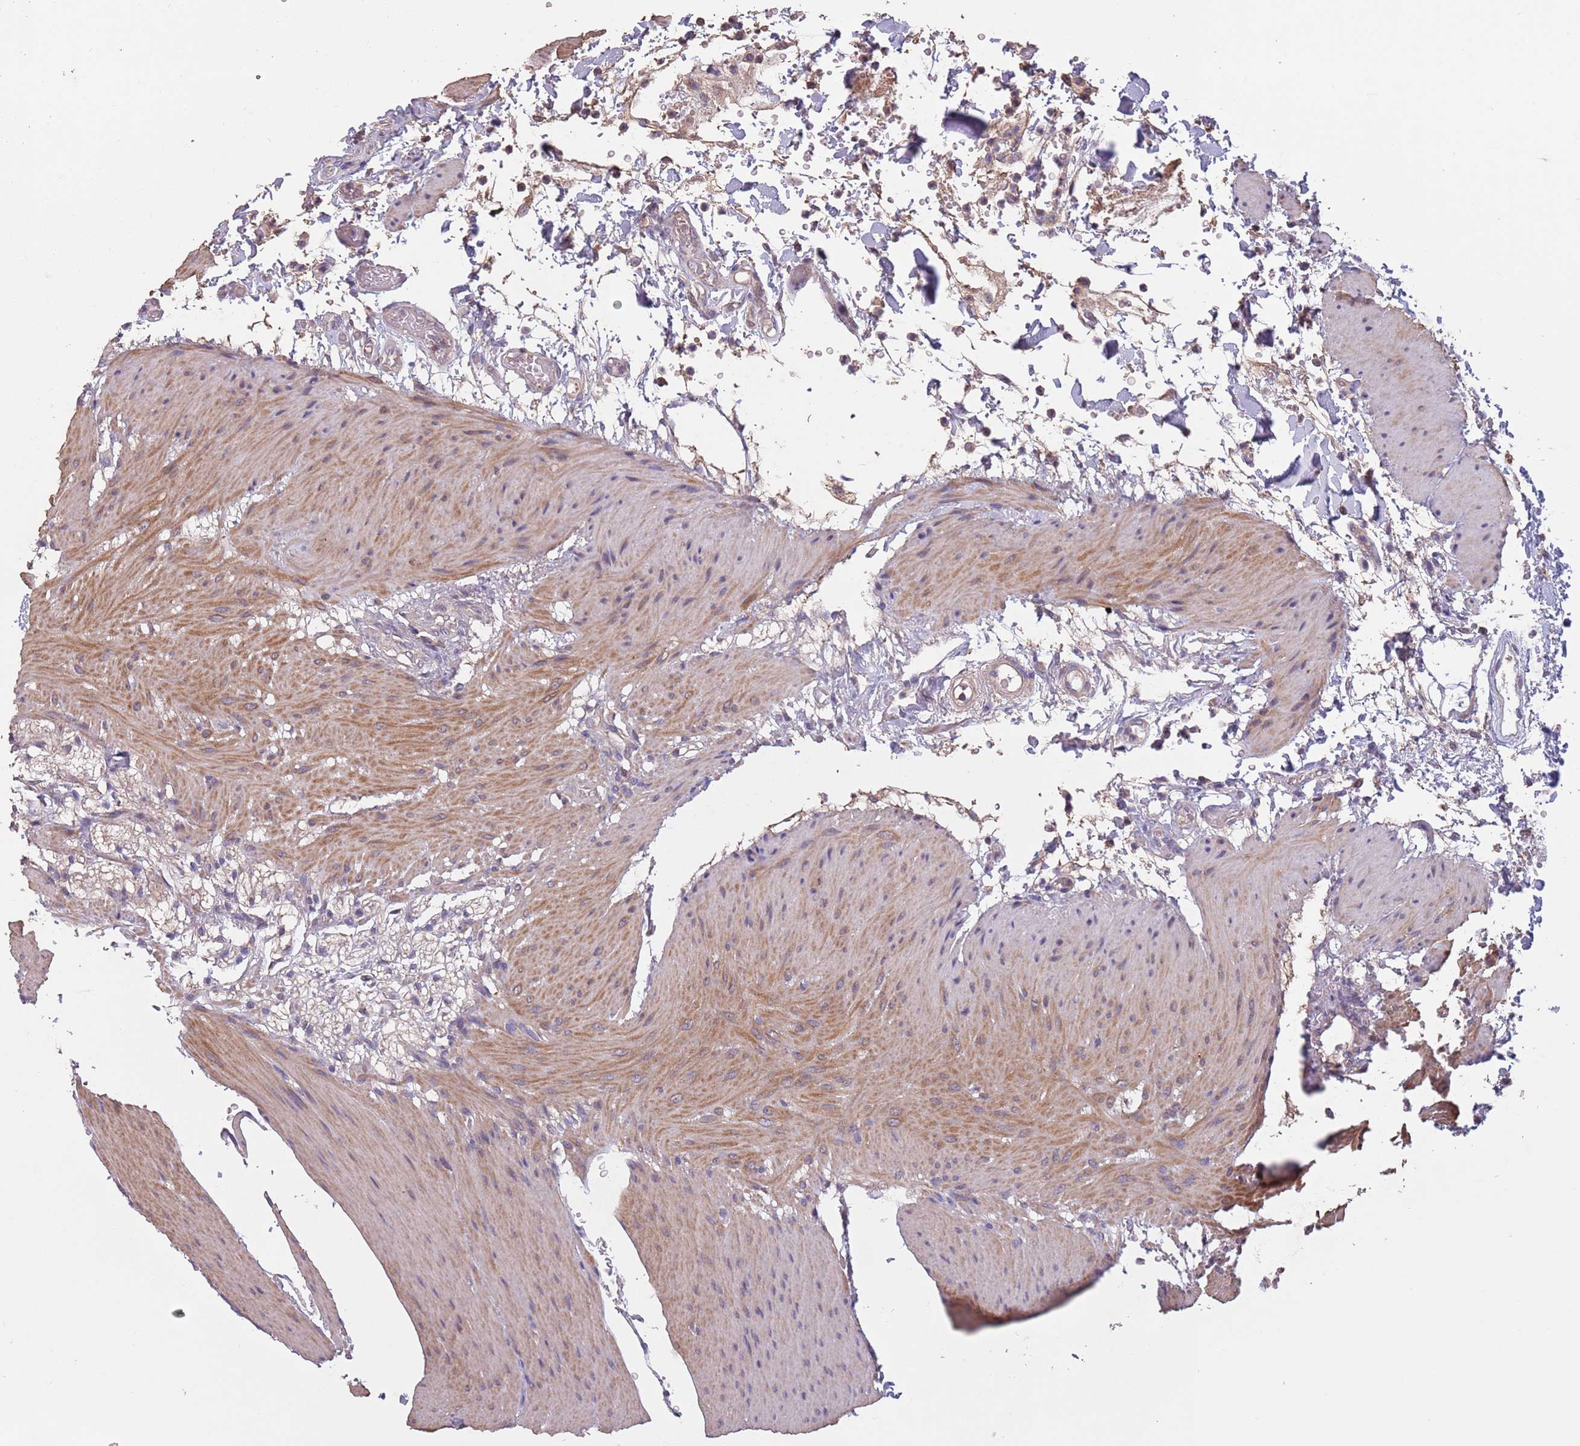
{"staining": {"intensity": "weak", "quantity": "25%-75%", "location": "cytoplasmic/membranous"}, "tissue": "colon", "cell_type": "Endothelial cells", "image_type": "normal", "snomed": [{"axis": "morphology", "description": "Normal tissue, NOS"}, {"axis": "topography", "description": "Colon"}], "caption": "A low amount of weak cytoplasmic/membranous expression is identified in about 25%-75% of endothelial cells in benign colon.", "gene": "MBD3L1", "patient": {"sex": "male", "age": 75}}